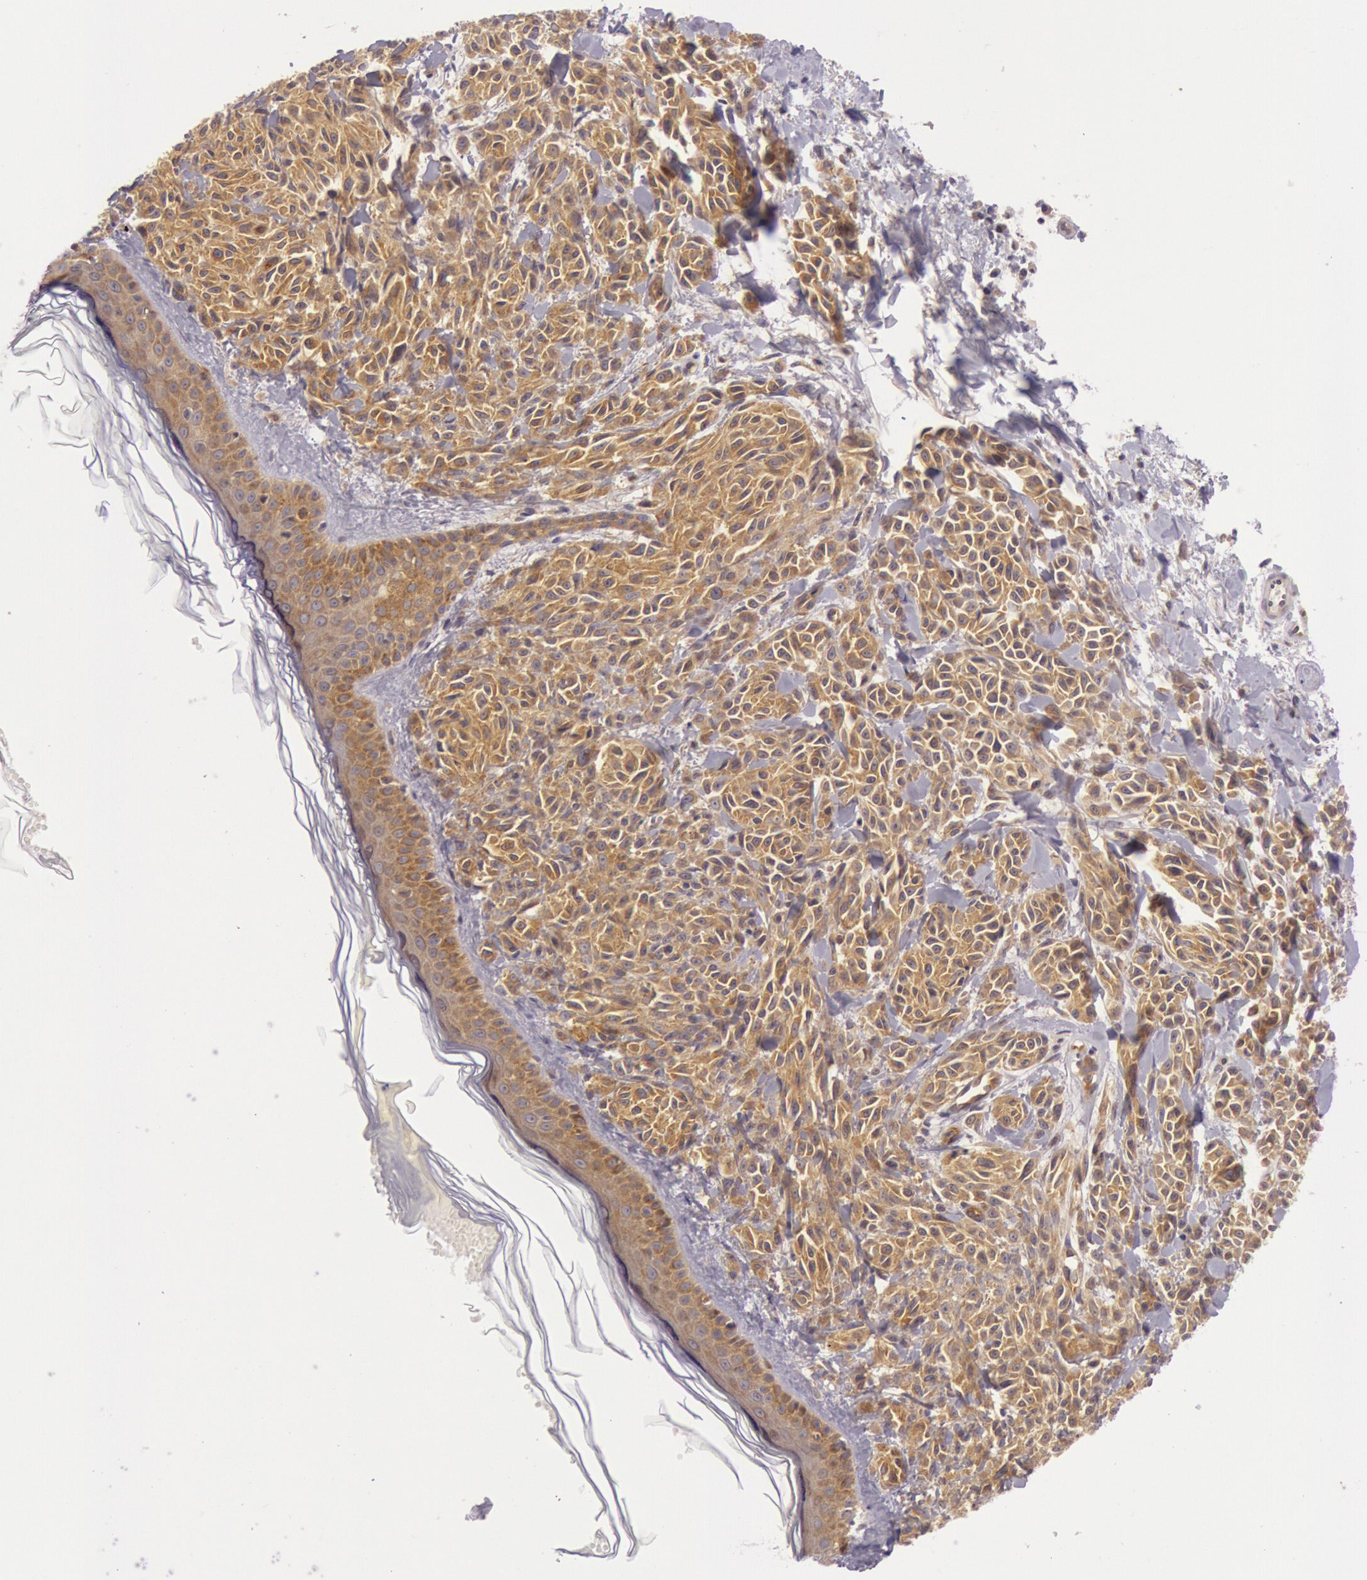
{"staining": {"intensity": "moderate", "quantity": ">75%", "location": "cytoplasmic/membranous"}, "tissue": "melanoma", "cell_type": "Tumor cells", "image_type": "cancer", "snomed": [{"axis": "morphology", "description": "Malignant melanoma, NOS"}, {"axis": "topography", "description": "Skin"}], "caption": "Malignant melanoma was stained to show a protein in brown. There is medium levels of moderate cytoplasmic/membranous expression in about >75% of tumor cells.", "gene": "CHUK", "patient": {"sex": "female", "age": 73}}